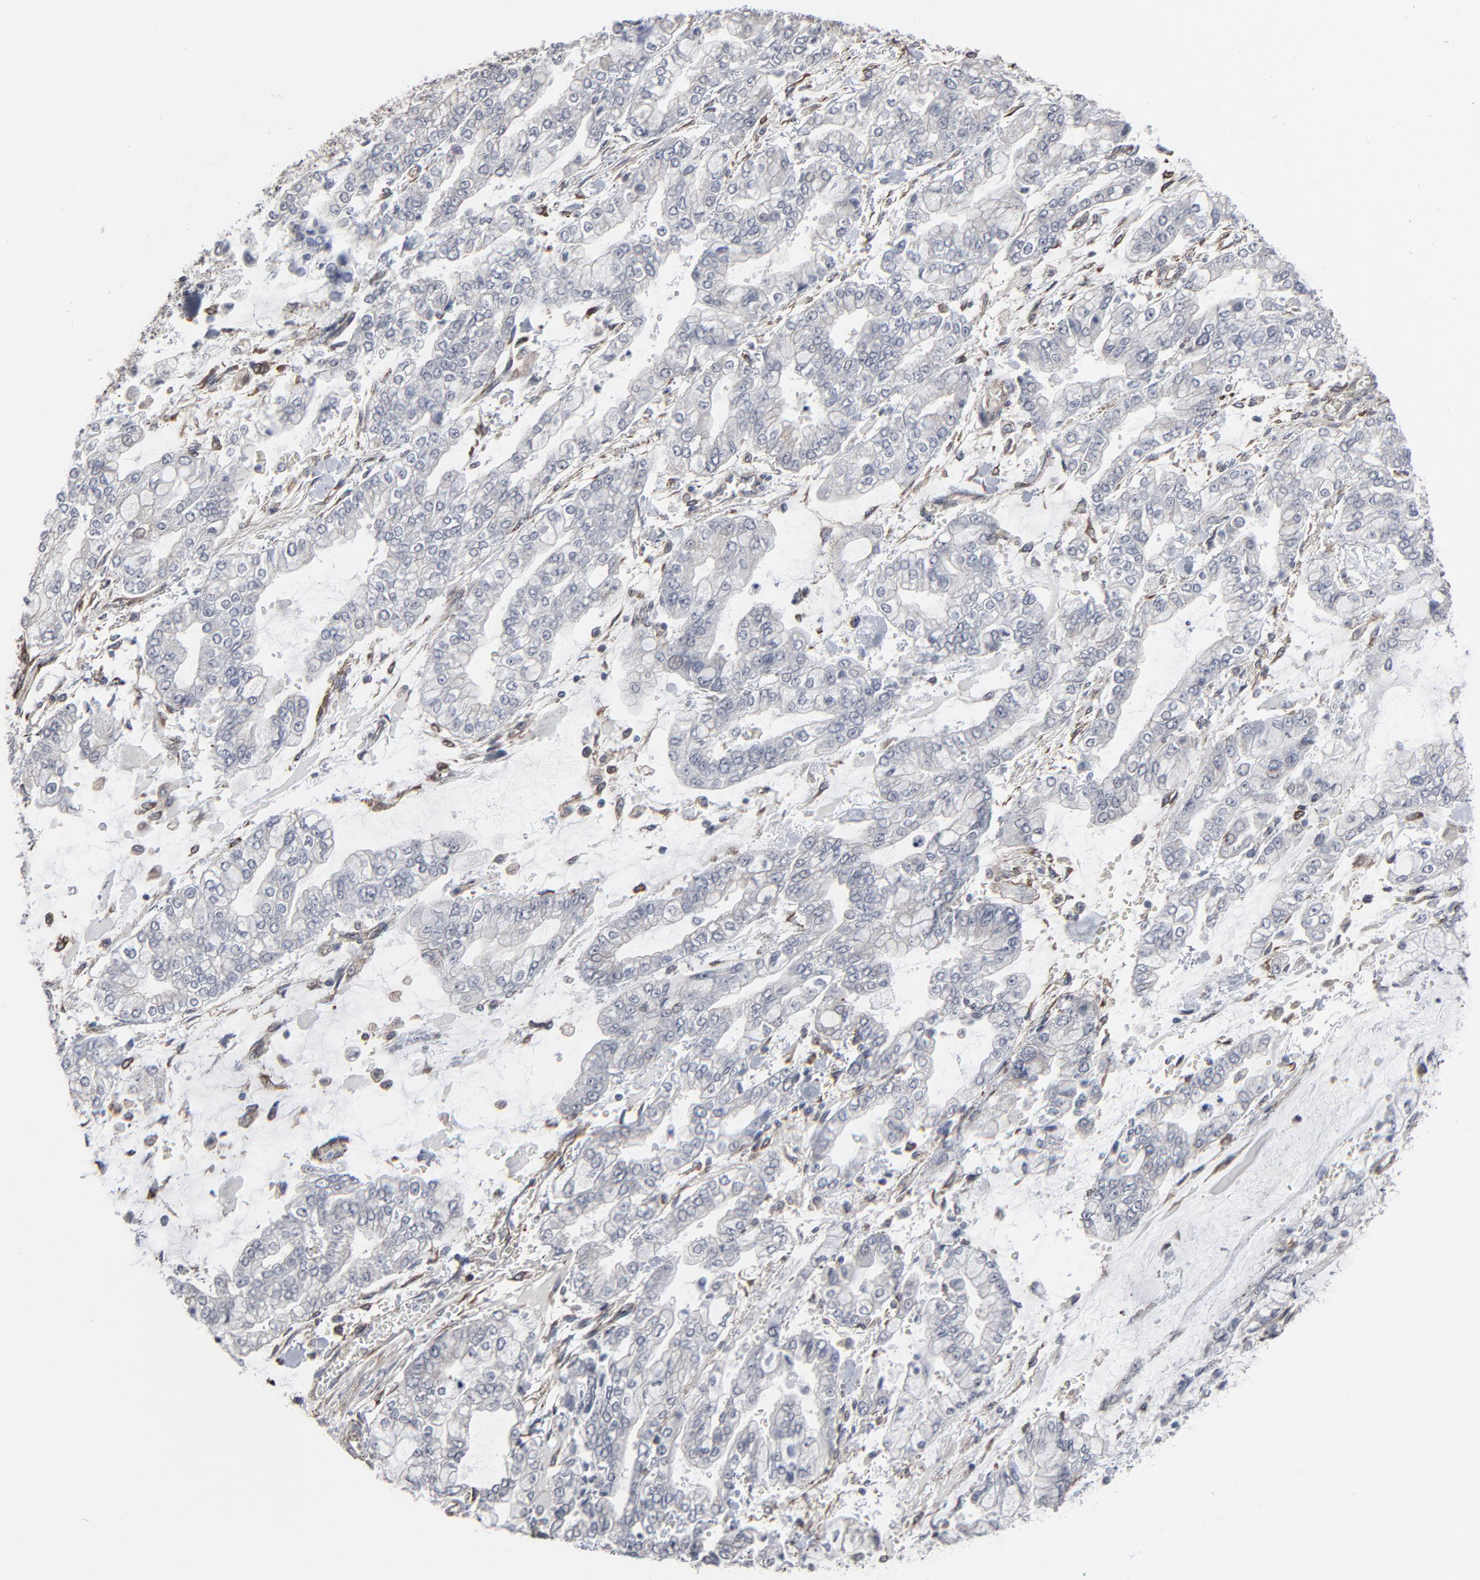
{"staining": {"intensity": "weak", "quantity": "<25%", "location": "cytoplasmic/membranous"}, "tissue": "stomach cancer", "cell_type": "Tumor cells", "image_type": "cancer", "snomed": [{"axis": "morphology", "description": "Normal tissue, NOS"}, {"axis": "morphology", "description": "Adenocarcinoma, NOS"}, {"axis": "topography", "description": "Stomach, upper"}, {"axis": "topography", "description": "Stomach"}], "caption": "Immunohistochemistry (IHC) histopathology image of human stomach cancer (adenocarcinoma) stained for a protein (brown), which reveals no staining in tumor cells.", "gene": "CTNND1", "patient": {"sex": "male", "age": 76}}